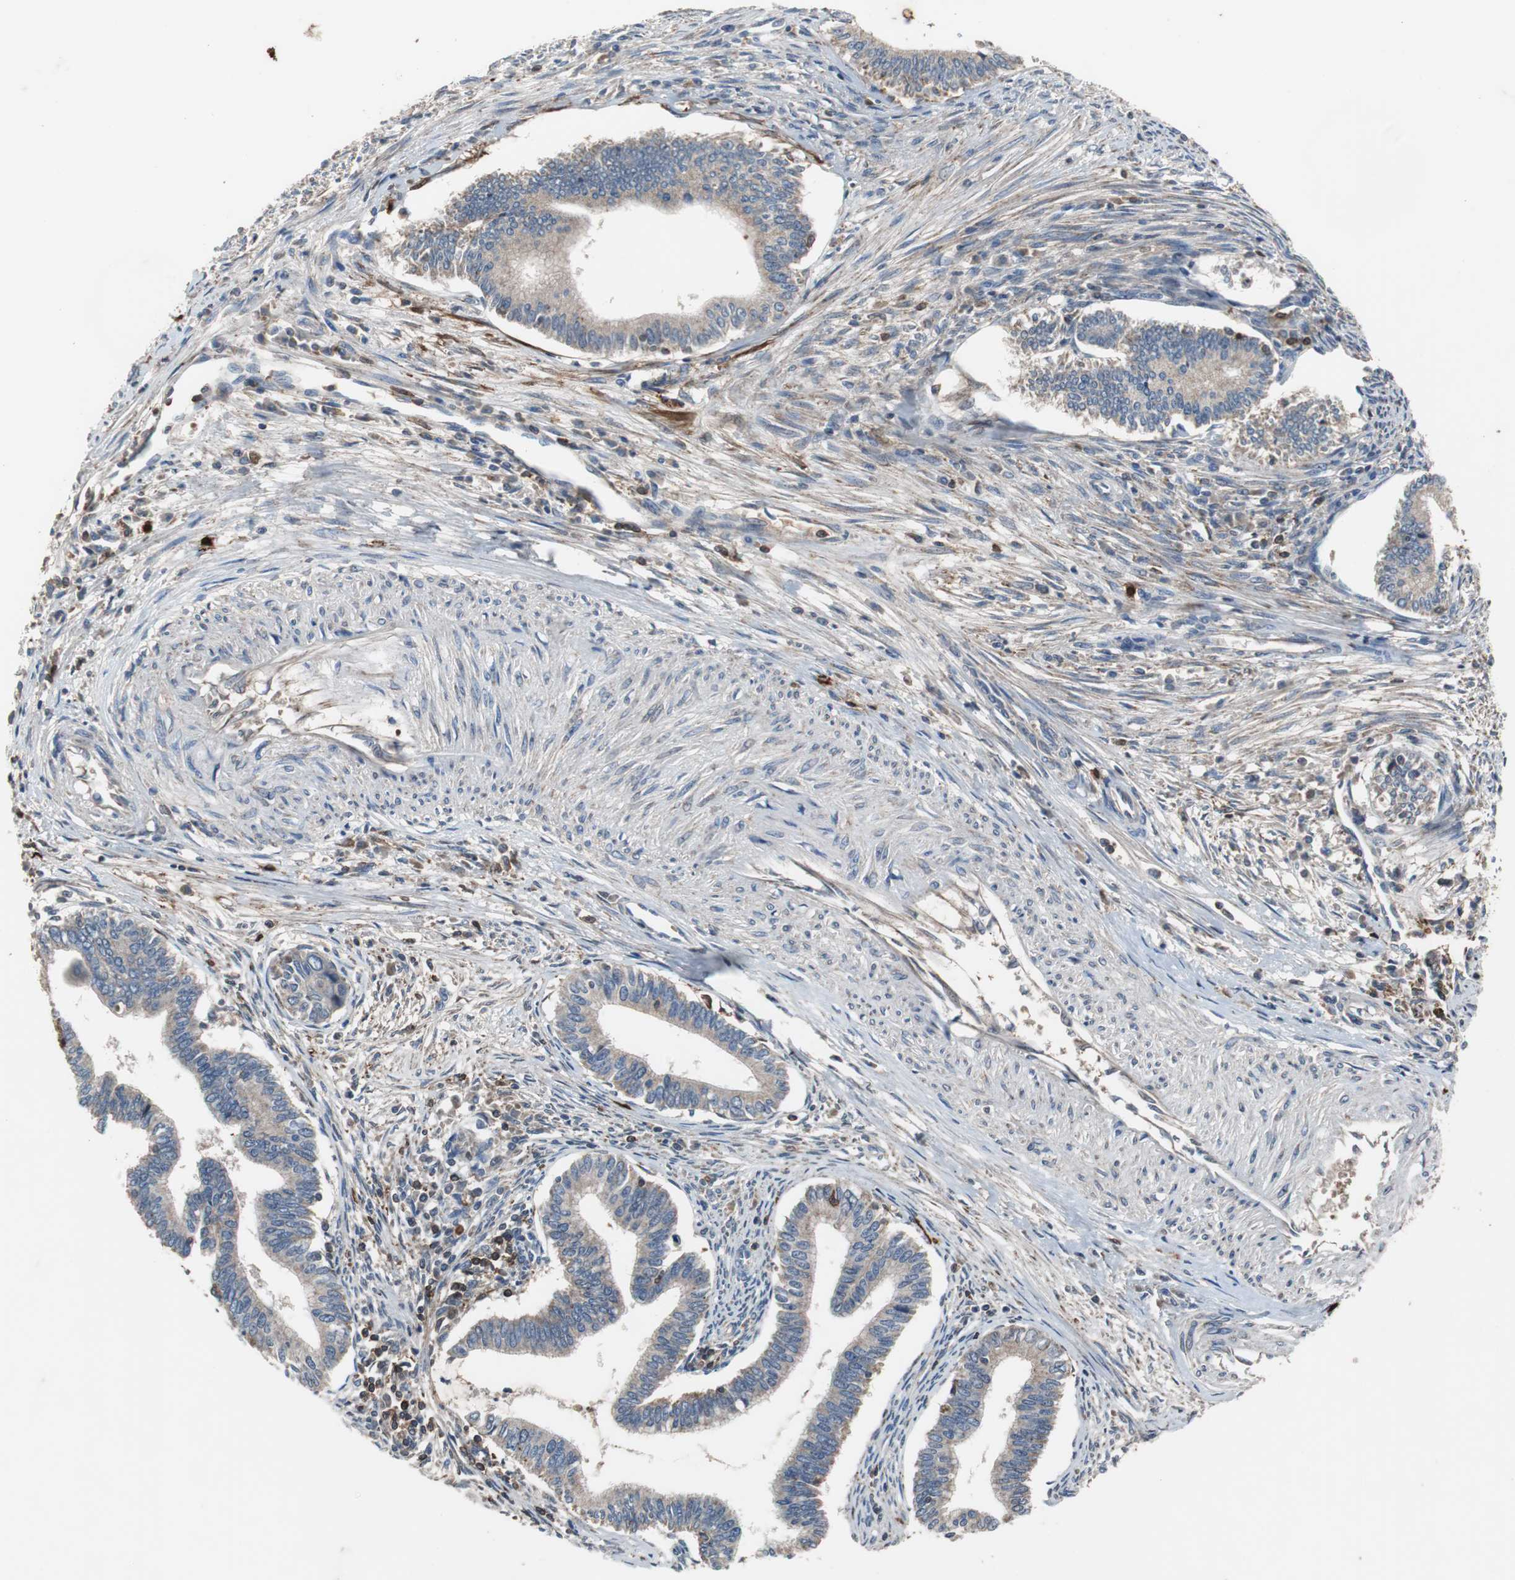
{"staining": {"intensity": "weak", "quantity": ">75%", "location": "cytoplasmic/membranous"}, "tissue": "cervical cancer", "cell_type": "Tumor cells", "image_type": "cancer", "snomed": [{"axis": "morphology", "description": "Adenocarcinoma, NOS"}, {"axis": "topography", "description": "Cervix"}], "caption": "Weak cytoplasmic/membranous expression for a protein is identified in about >75% of tumor cells of adenocarcinoma (cervical) using immunohistochemistry.", "gene": "CALB2", "patient": {"sex": "female", "age": 36}}